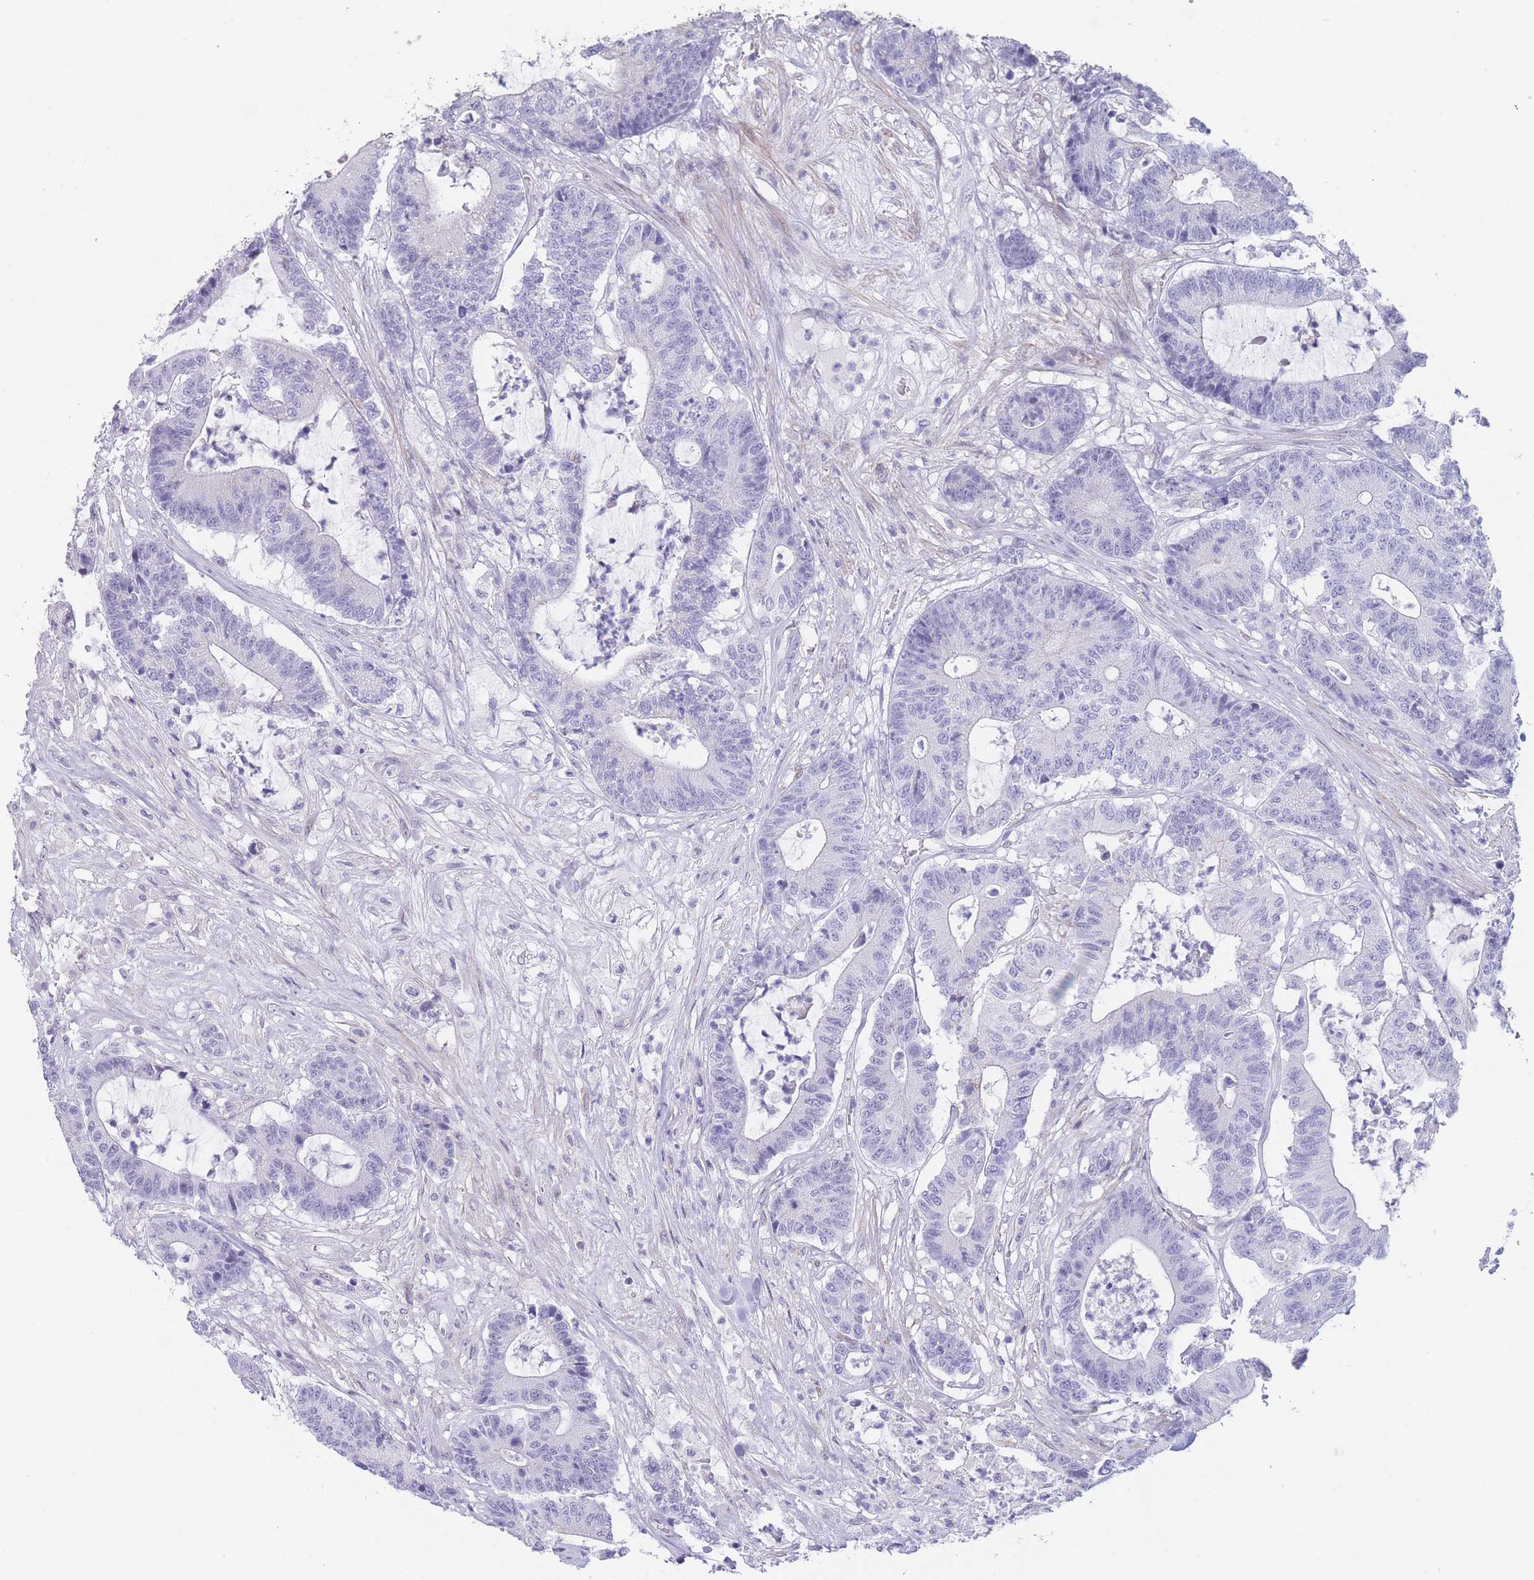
{"staining": {"intensity": "negative", "quantity": "none", "location": "none"}, "tissue": "colorectal cancer", "cell_type": "Tumor cells", "image_type": "cancer", "snomed": [{"axis": "morphology", "description": "Adenocarcinoma, NOS"}, {"axis": "topography", "description": "Colon"}], "caption": "Protein analysis of adenocarcinoma (colorectal) shows no significant staining in tumor cells.", "gene": "ASAP3", "patient": {"sex": "female", "age": 84}}